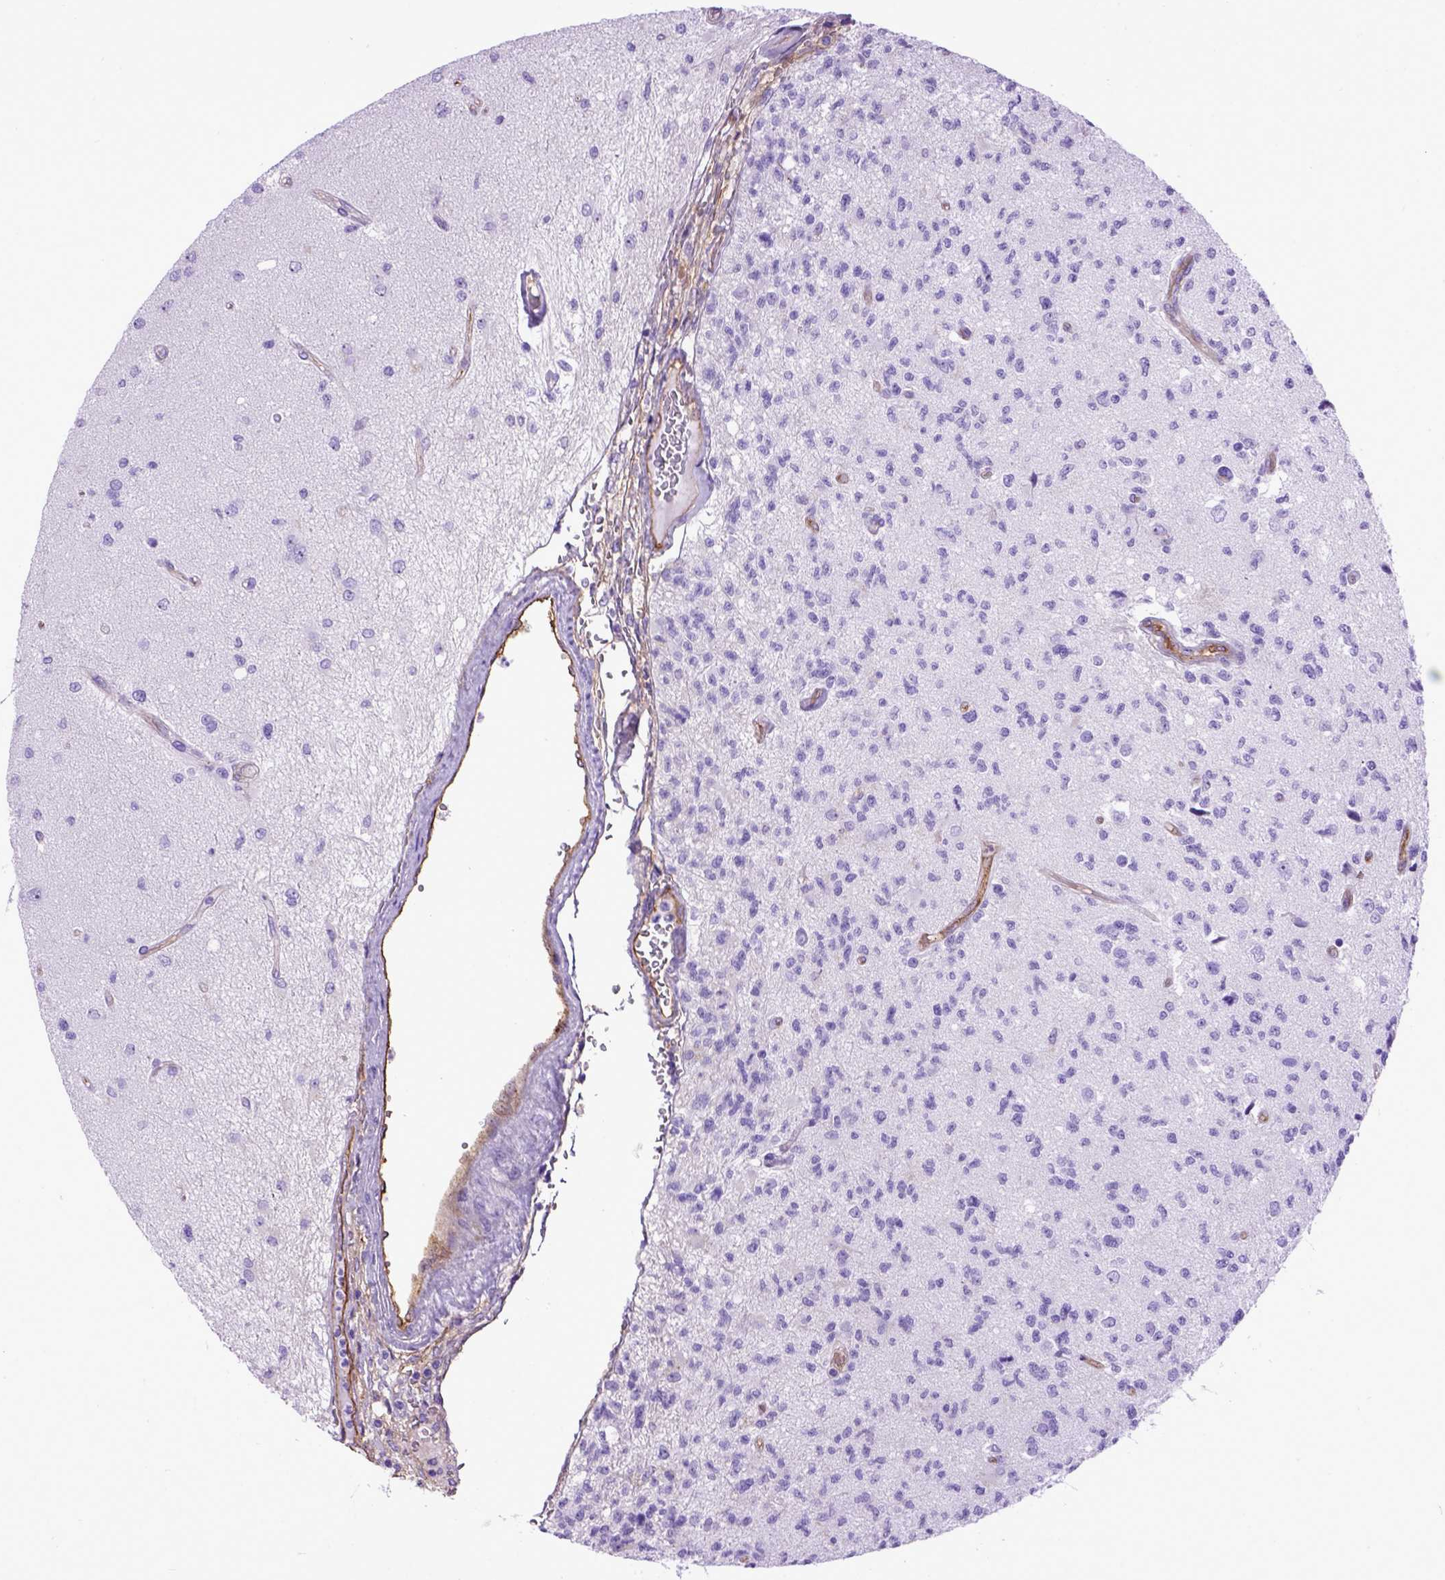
{"staining": {"intensity": "negative", "quantity": "none", "location": "none"}, "tissue": "glioma", "cell_type": "Tumor cells", "image_type": "cancer", "snomed": [{"axis": "morphology", "description": "Glioma, malignant, High grade"}, {"axis": "topography", "description": "Brain"}], "caption": "DAB (3,3'-diaminobenzidine) immunohistochemical staining of human glioma displays no significant expression in tumor cells.", "gene": "ENG", "patient": {"sex": "male", "age": 56}}